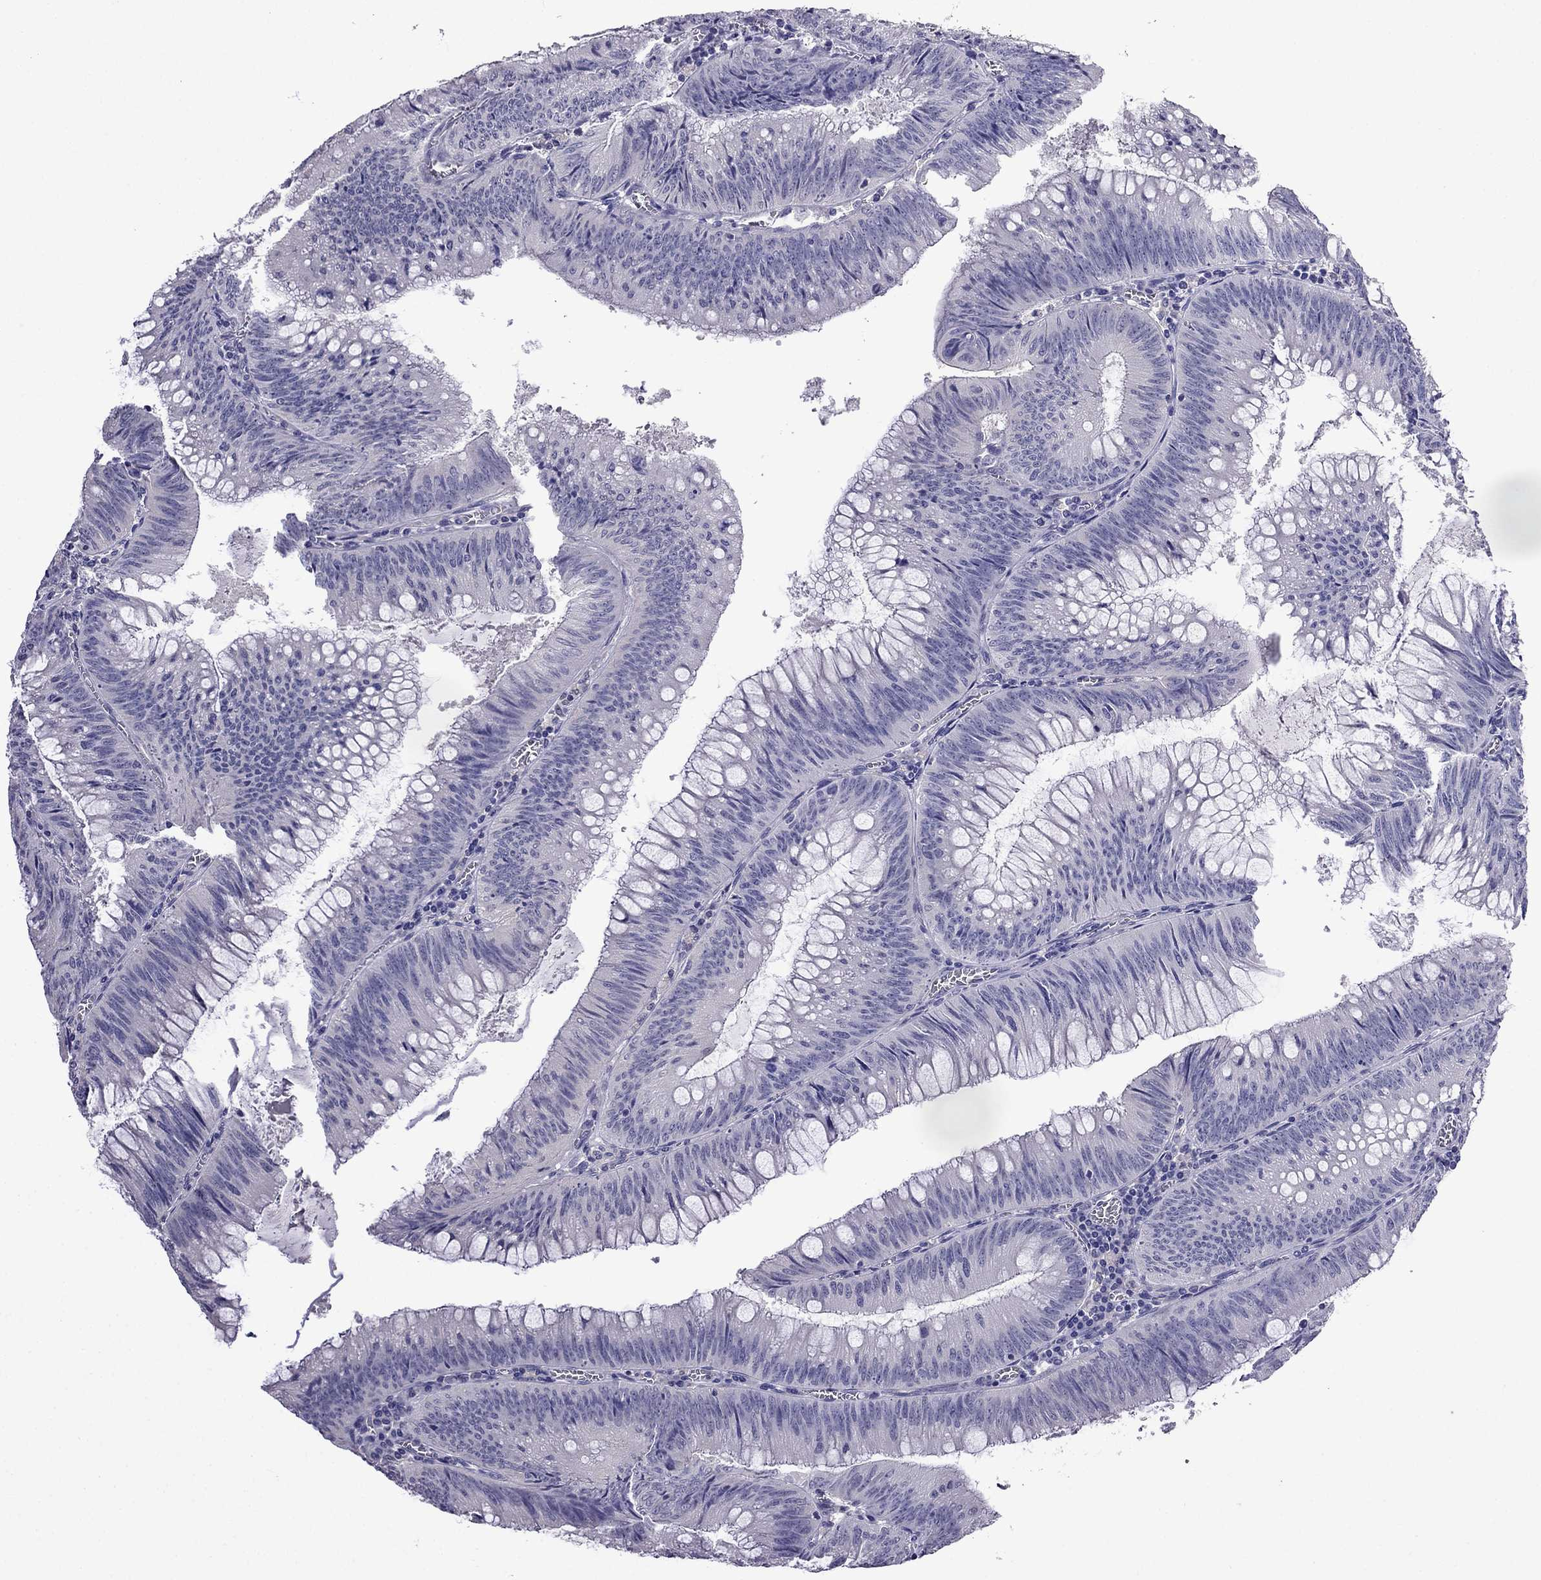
{"staining": {"intensity": "negative", "quantity": "none", "location": "none"}, "tissue": "colorectal cancer", "cell_type": "Tumor cells", "image_type": "cancer", "snomed": [{"axis": "morphology", "description": "Adenocarcinoma, NOS"}, {"axis": "topography", "description": "Rectum"}], "caption": "A histopathology image of colorectal cancer (adenocarcinoma) stained for a protein displays no brown staining in tumor cells. Brightfield microscopy of immunohistochemistry (IHC) stained with DAB (brown) and hematoxylin (blue), captured at high magnification.", "gene": "SCNN1D", "patient": {"sex": "female", "age": 72}}